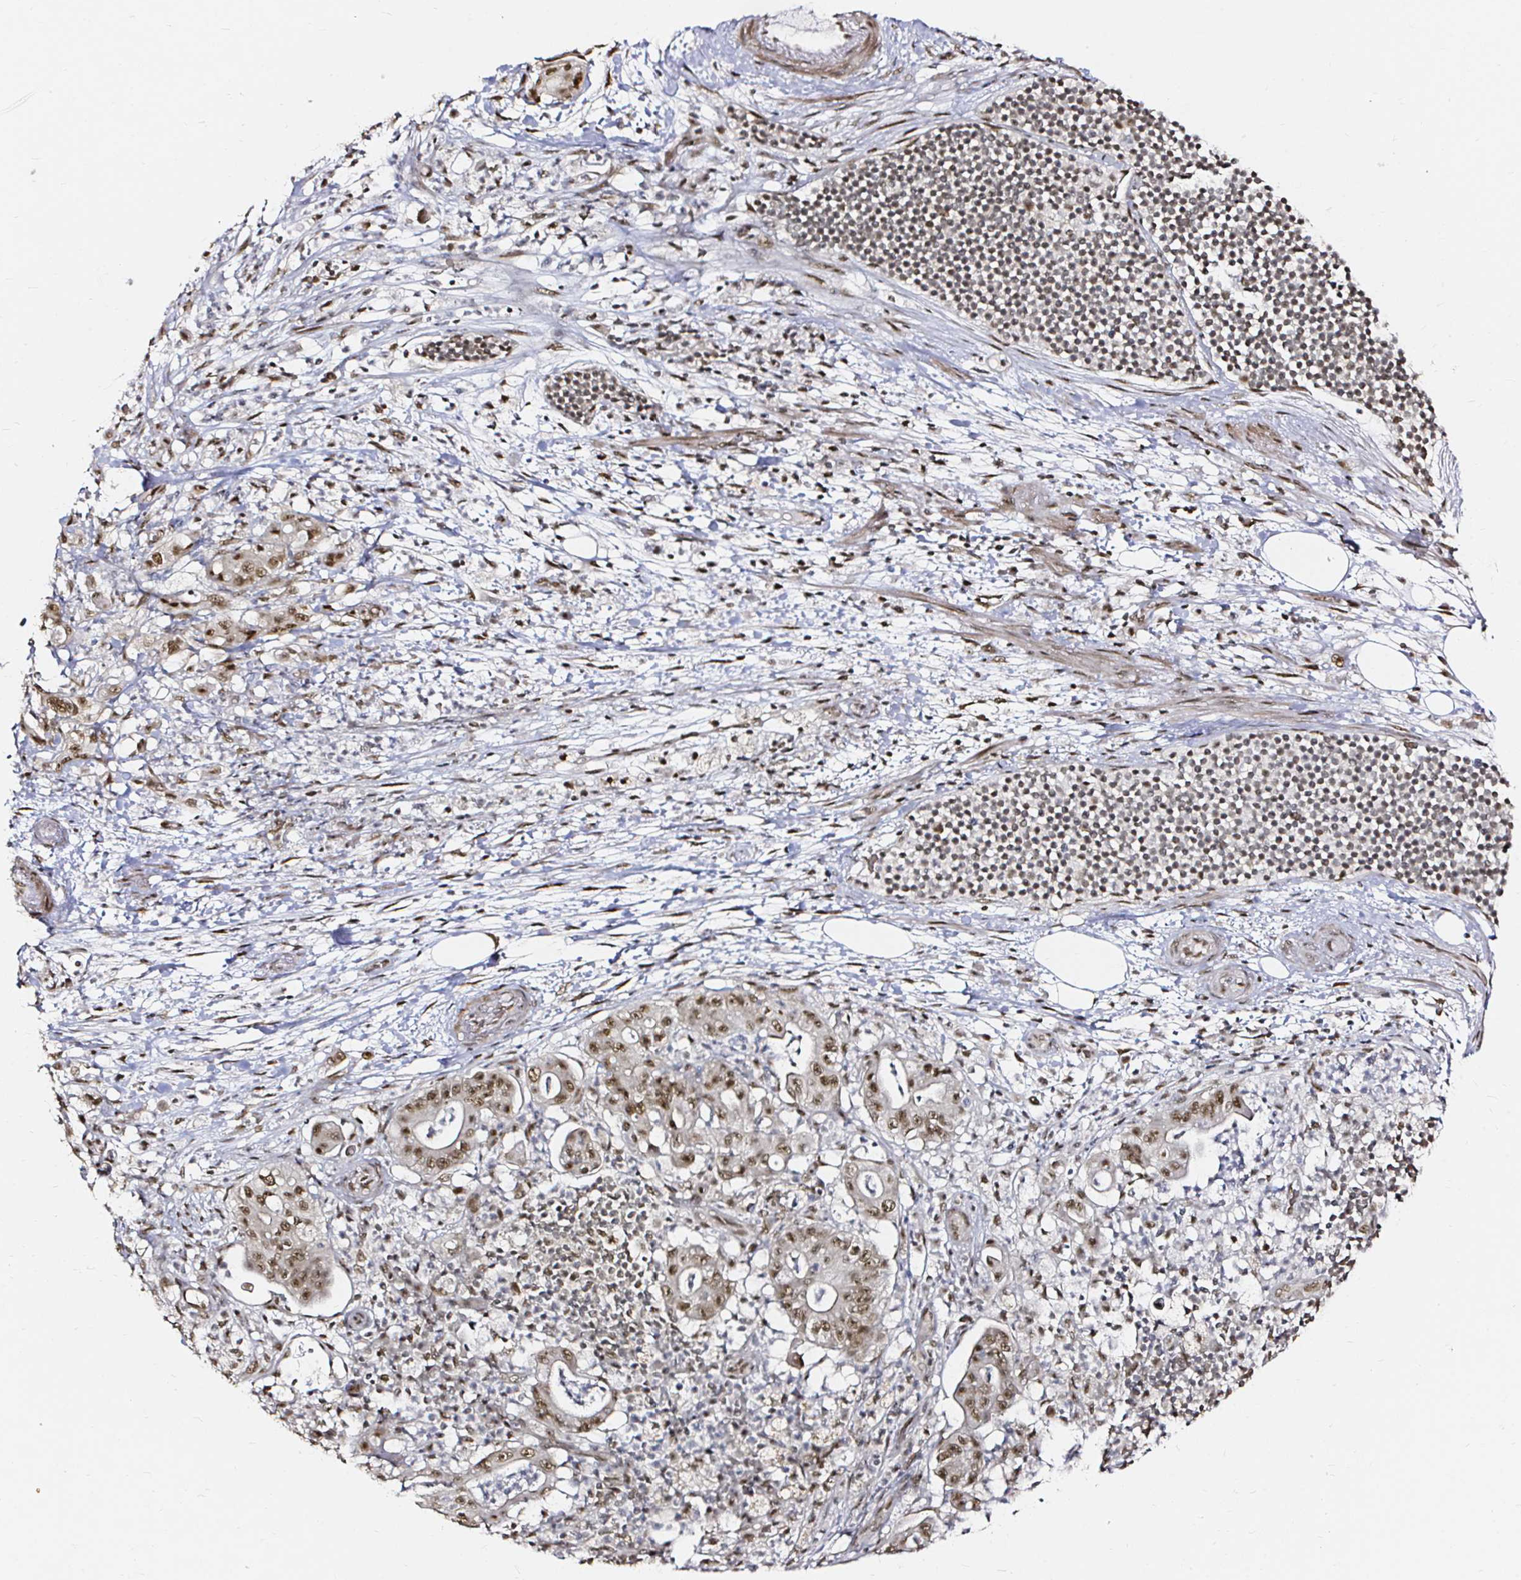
{"staining": {"intensity": "moderate", "quantity": ">75%", "location": "nuclear"}, "tissue": "pancreatic cancer", "cell_type": "Tumor cells", "image_type": "cancer", "snomed": [{"axis": "morphology", "description": "Adenocarcinoma, NOS"}, {"axis": "topography", "description": "Pancreas"}], "caption": "This is a micrograph of immunohistochemistry staining of adenocarcinoma (pancreatic), which shows moderate staining in the nuclear of tumor cells.", "gene": "SNRPC", "patient": {"sex": "male", "age": 71}}